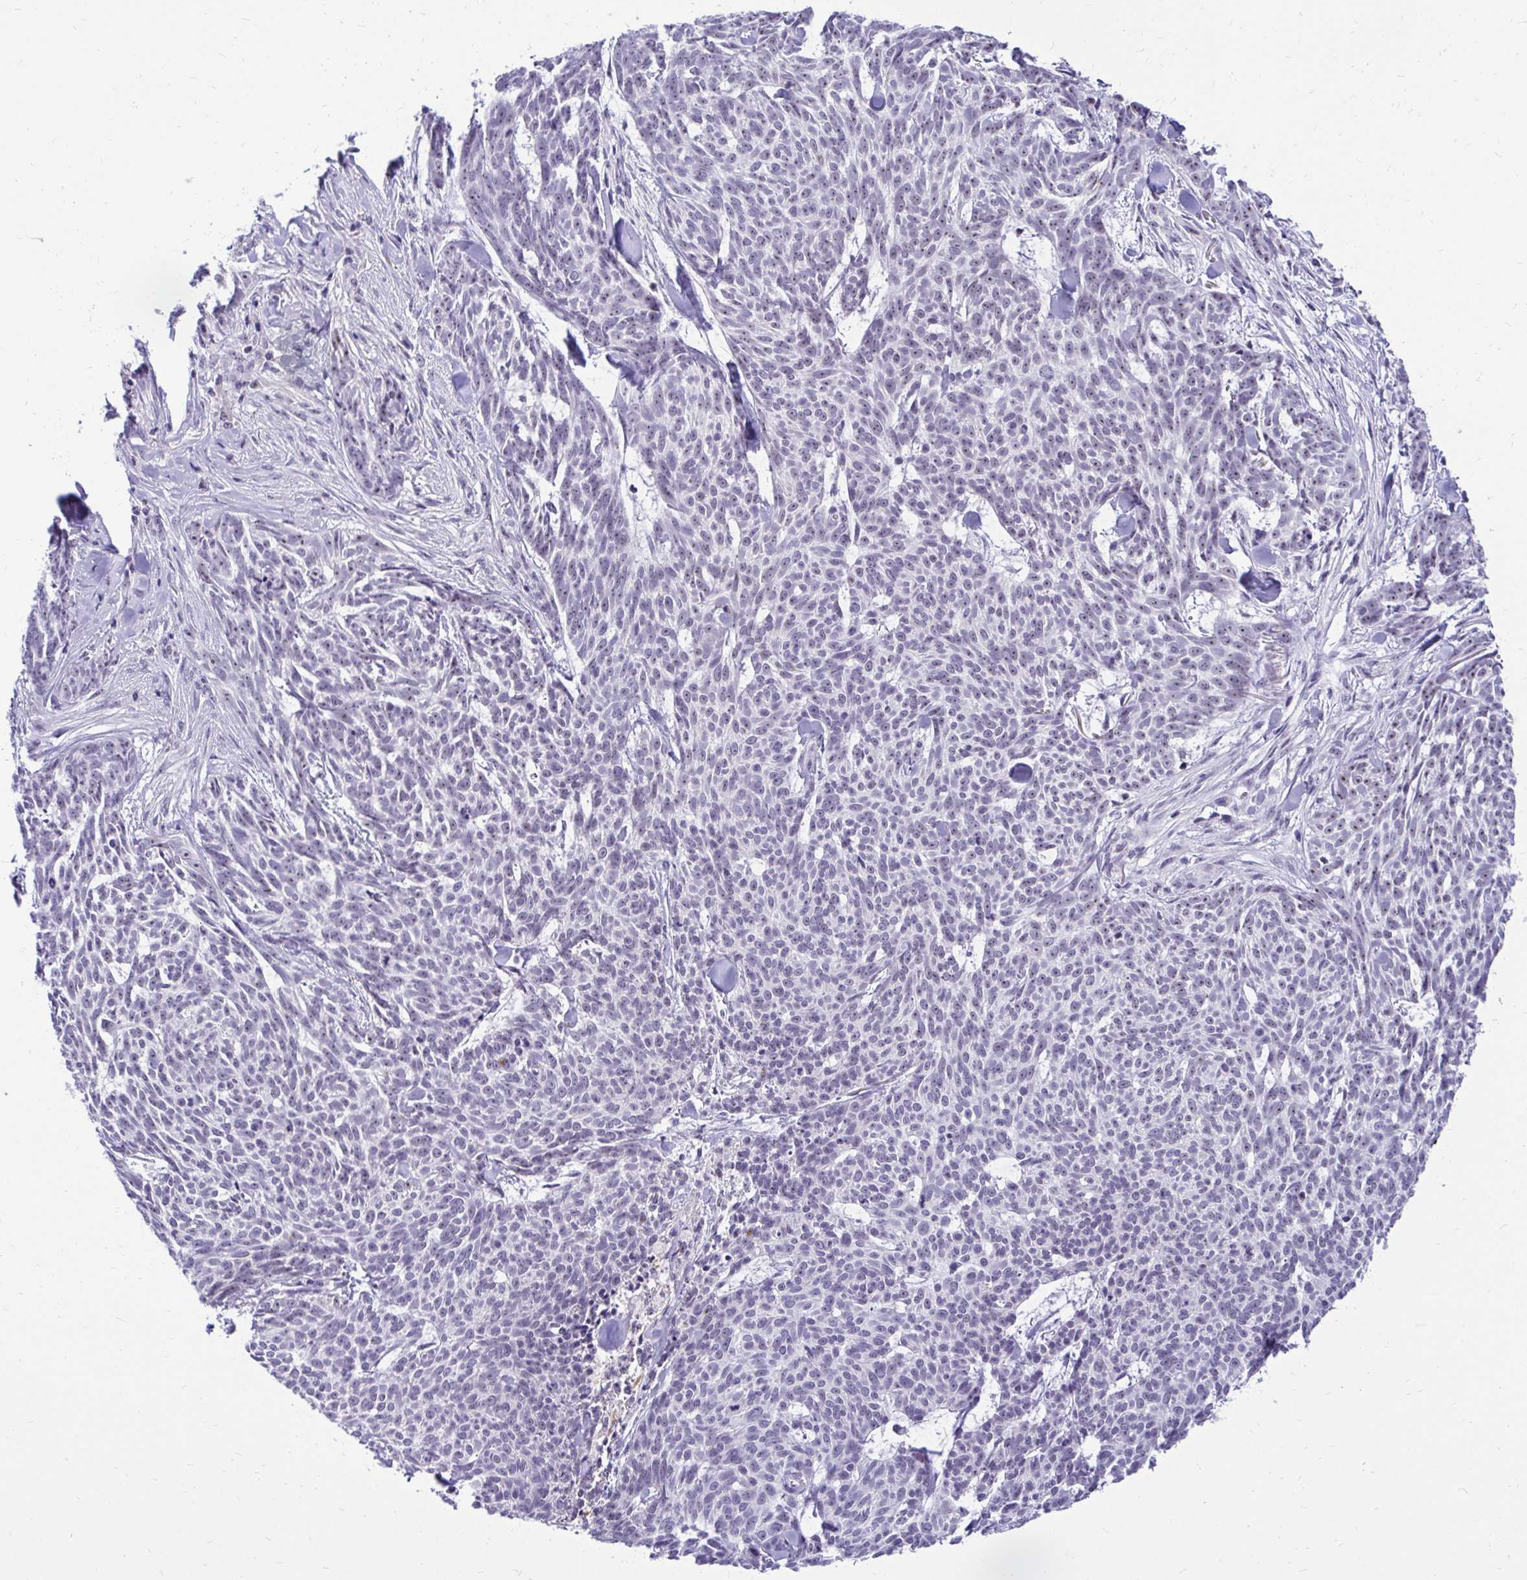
{"staining": {"intensity": "negative", "quantity": "none", "location": "none"}, "tissue": "skin cancer", "cell_type": "Tumor cells", "image_type": "cancer", "snomed": [{"axis": "morphology", "description": "Basal cell carcinoma"}, {"axis": "topography", "description": "Skin"}], "caption": "This photomicrograph is of basal cell carcinoma (skin) stained with immunohistochemistry to label a protein in brown with the nuclei are counter-stained blue. There is no positivity in tumor cells.", "gene": "NIFK", "patient": {"sex": "female", "age": 93}}